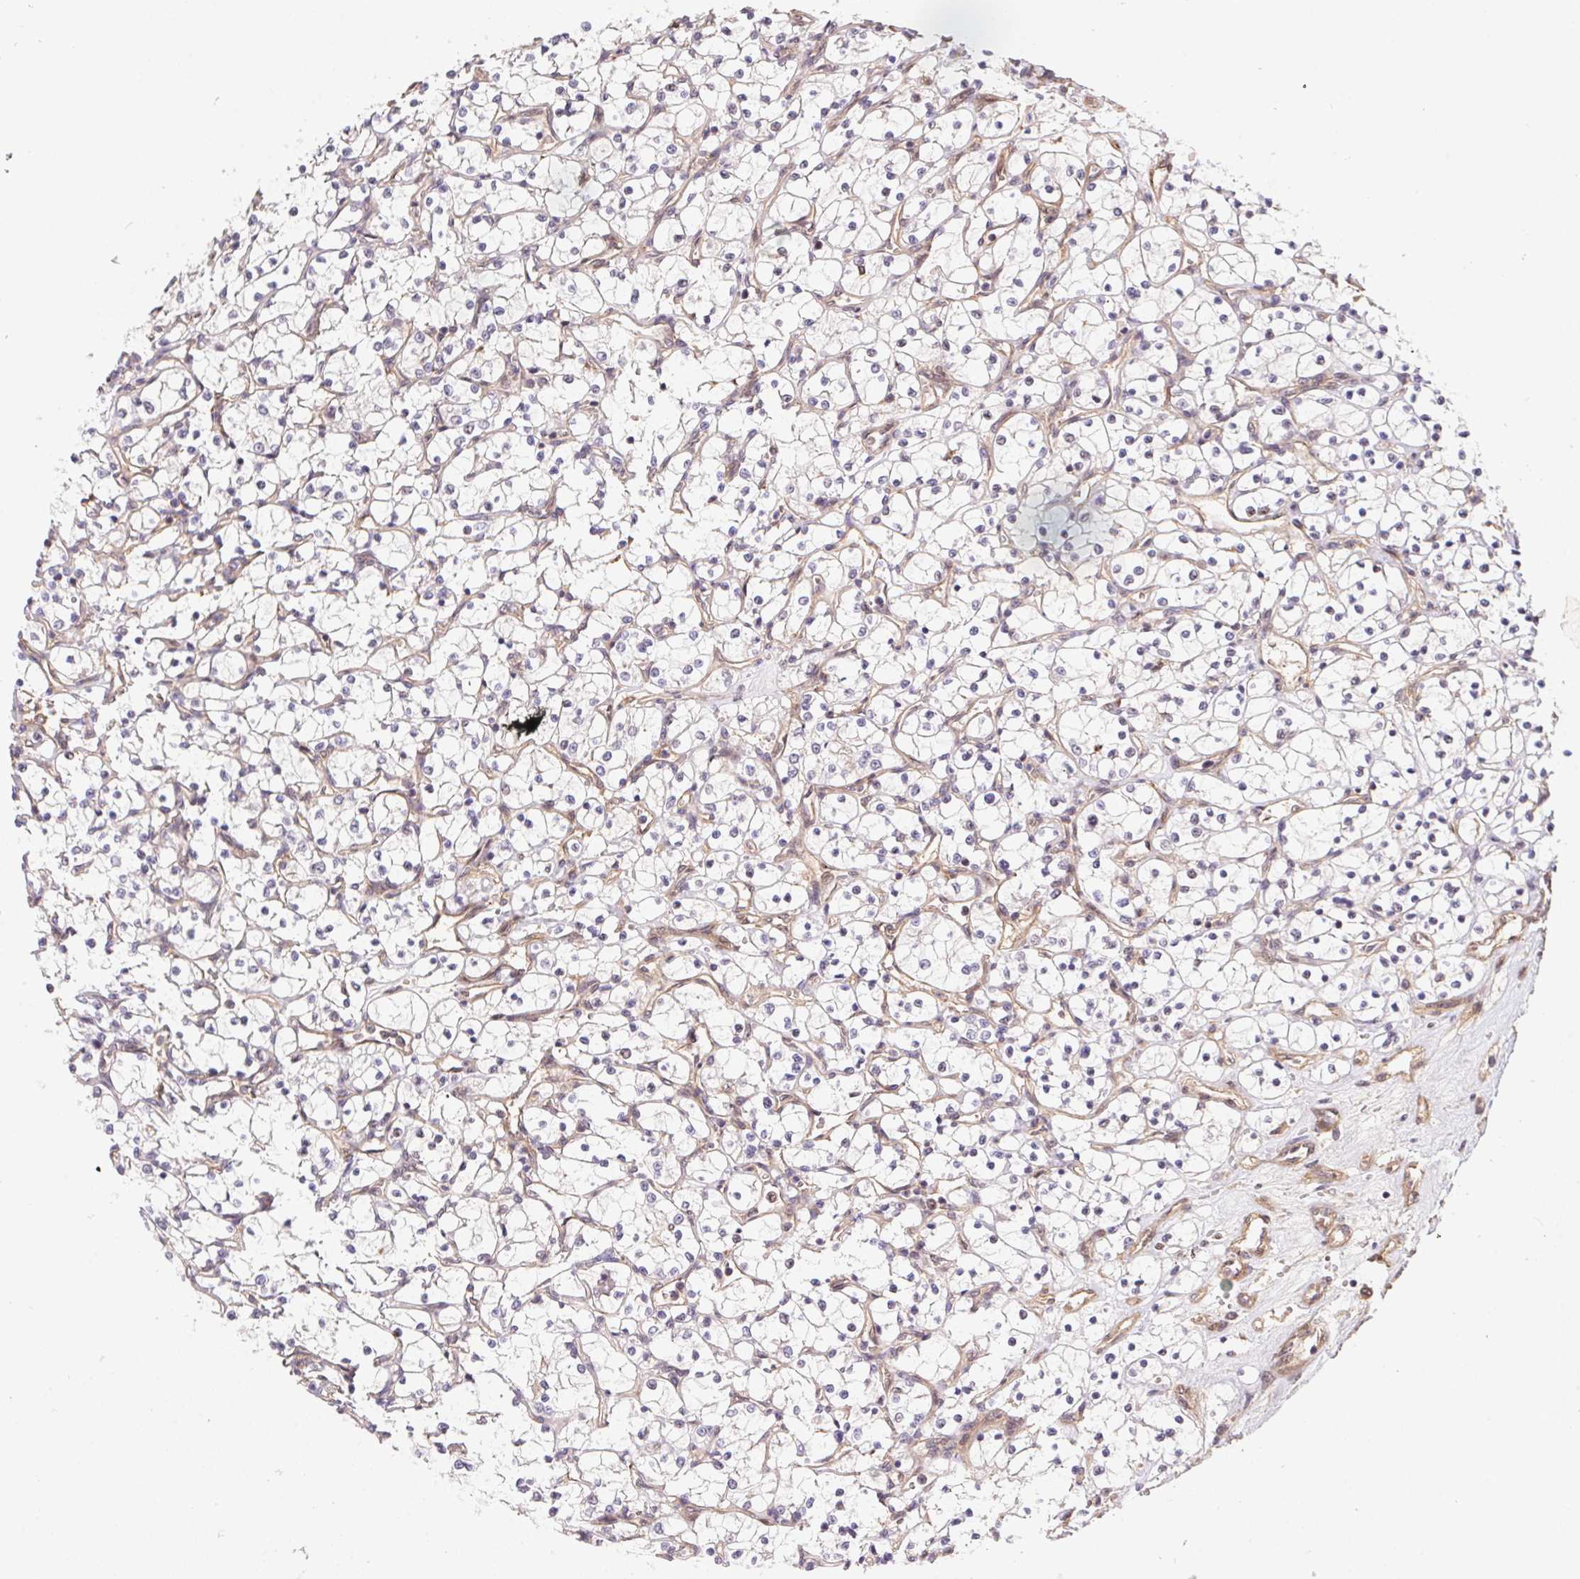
{"staining": {"intensity": "negative", "quantity": "none", "location": "none"}, "tissue": "renal cancer", "cell_type": "Tumor cells", "image_type": "cancer", "snomed": [{"axis": "morphology", "description": "Adenocarcinoma, NOS"}, {"axis": "topography", "description": "Kidney"}], "caption": "Histopathology image shows no protein staining in tumor cells of renal cancer tissue.", "gene": "SLC52A2", "patient": {"sex": "female", "age": 69}}